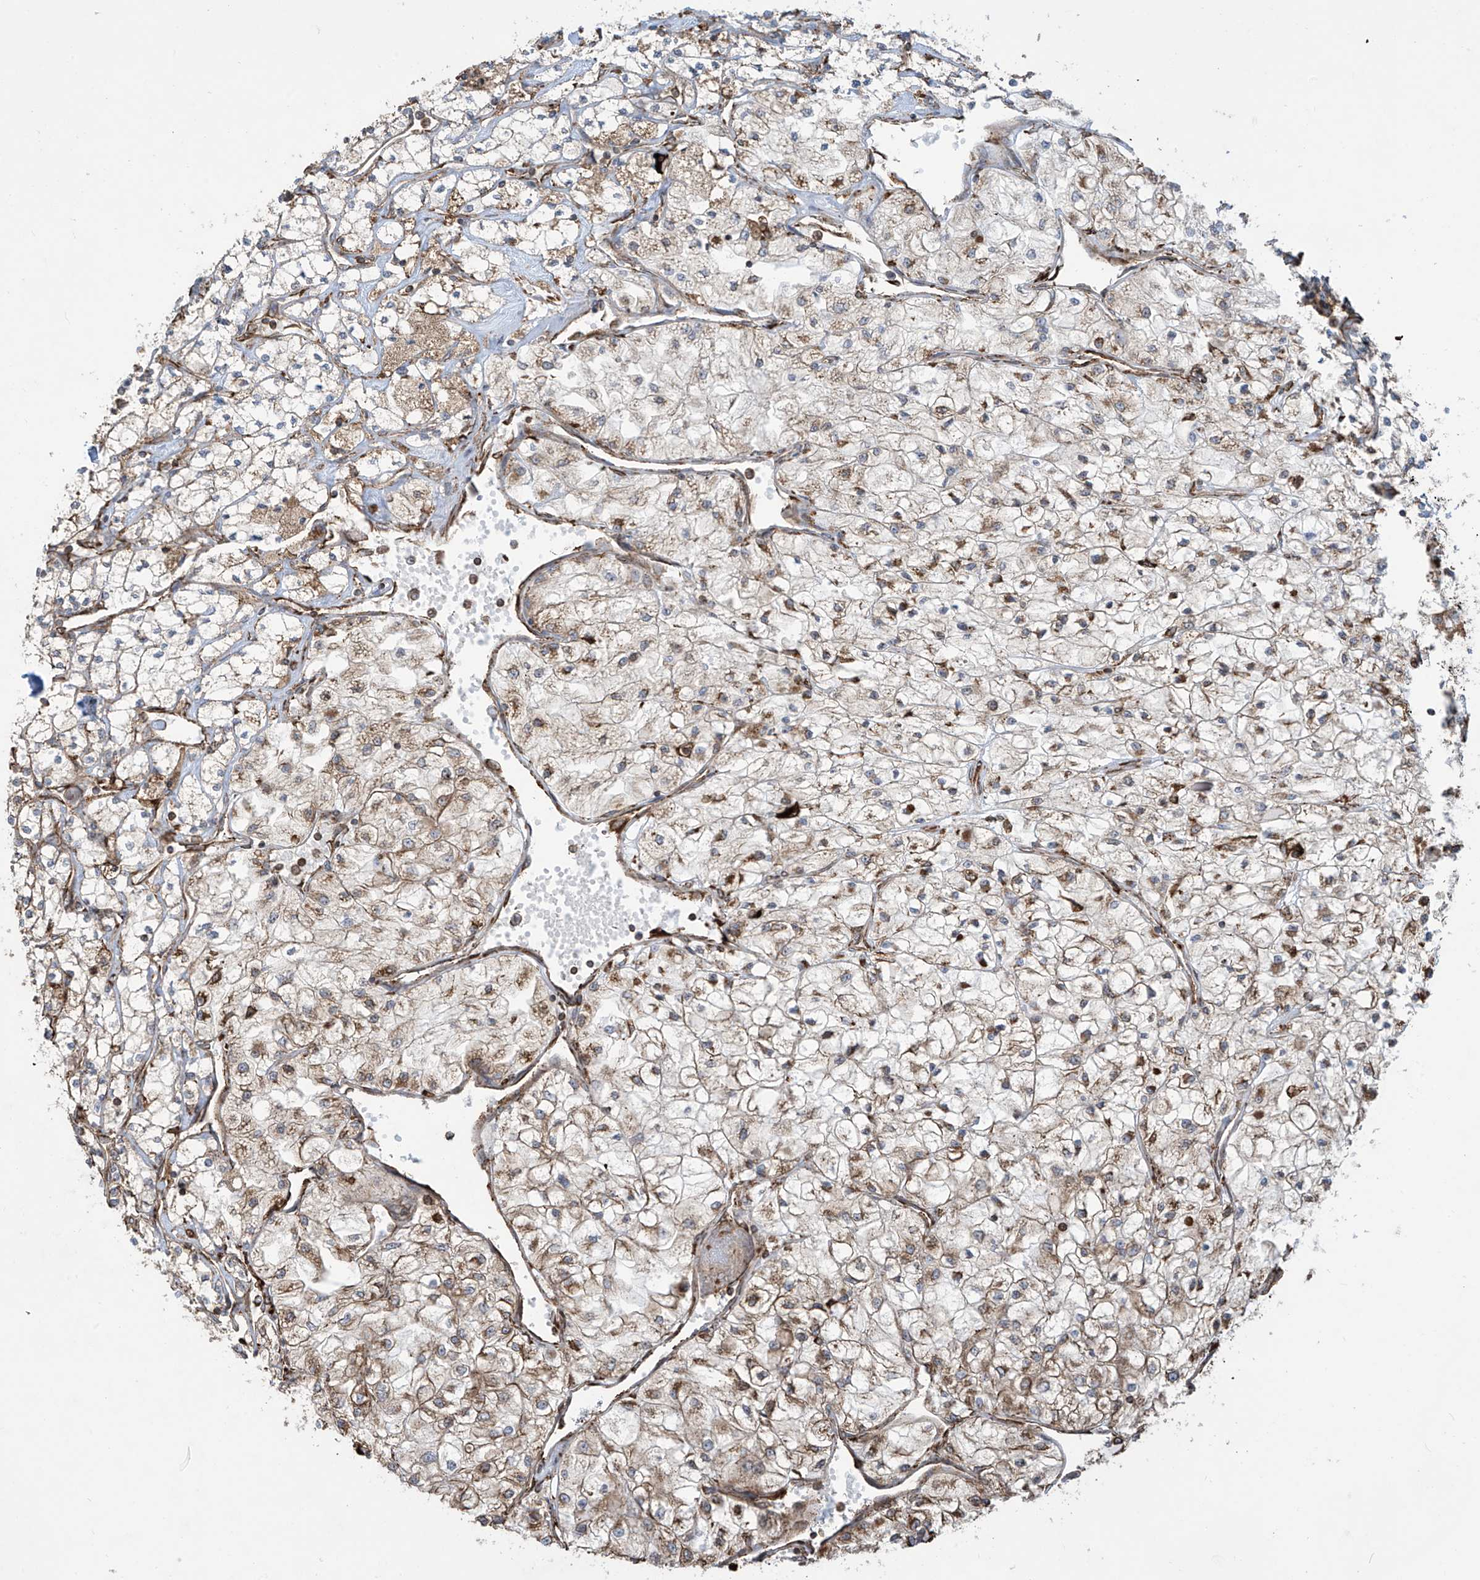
{"staining": {"intensity": "weak", "quantity": ">75%", "location": "cytoplasmic/membranous"}, "tissue": "renal cancer", "cell_type": "Tumor cells", "image_type": "cancer", "snomed": [{"axis": "morphology", "description": "Adenocarcinoma, NOS"}, {"axis": "topography", "description": "Kidney"}], "caption": "There is low levels of weak cytoplasmic/membranous staining in tumor cells of renal cancer (adenocarcinoma), as demonstrated by immunohistochemical staining (brown color).", "gene": "MX1", "patient": {"sex": "male", "age": 80}}